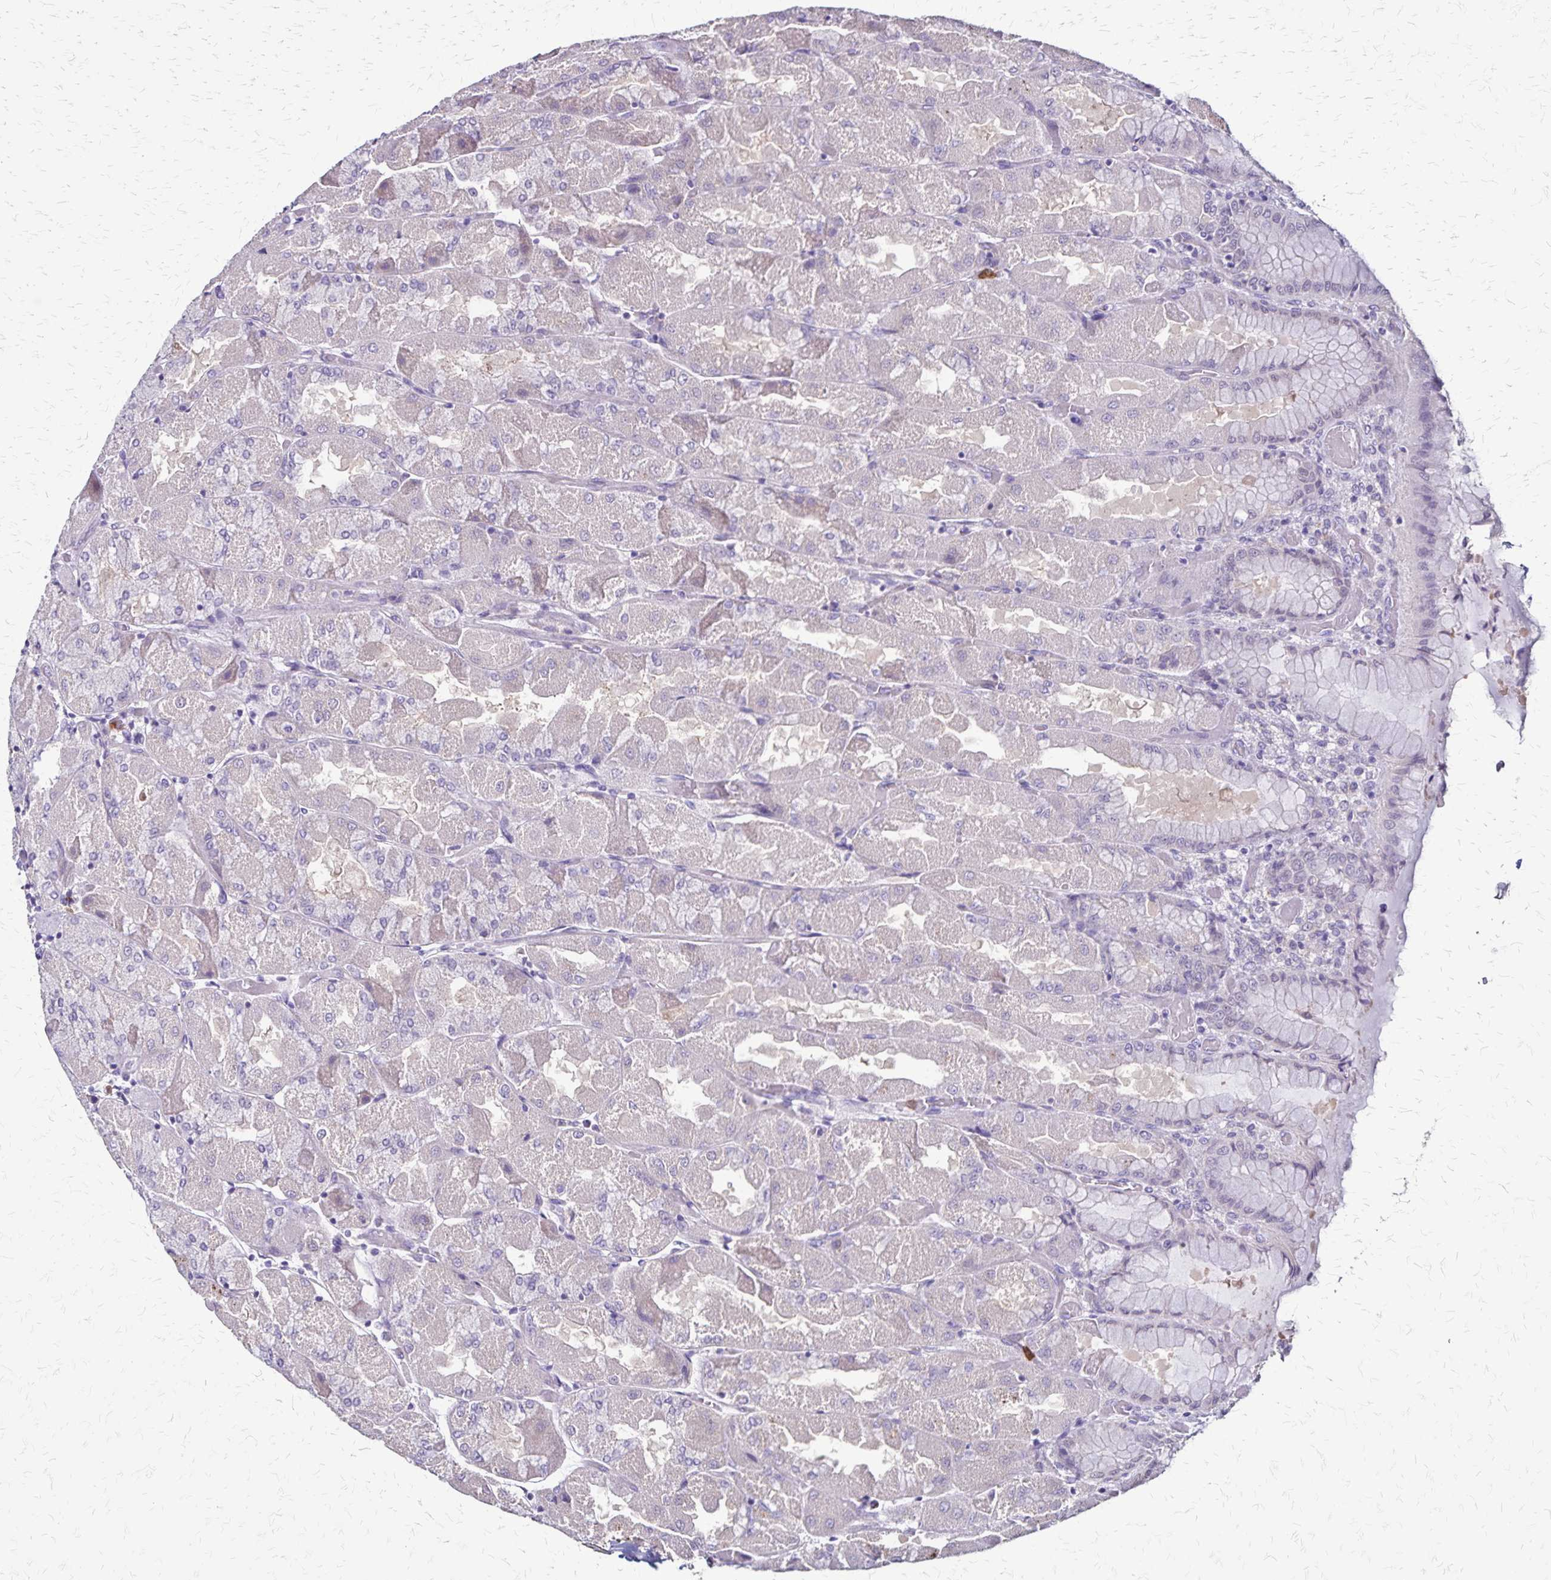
{"staining": {"intensity": "negative", "quantity": "none", "location": "none"}, "tissue": "stomach", "cell_type": "Glandular cells", "image_type": "normal", "snomed": [{"axis": "morphology", "description": "Normal tissue, NOS"}, {"axis": "topography", "description": "Stomach"}], "caption": "An immunohistochemistry photomicrograph of unremarkable stomach is shown. There is no staining in glandular cells of stomach. The staining is performed using DAB brown chromogen with nuclei counter-stained in using hematoxylin.", "gene": "ULBP3", "patient": {"sex": "female", "age": 61}}